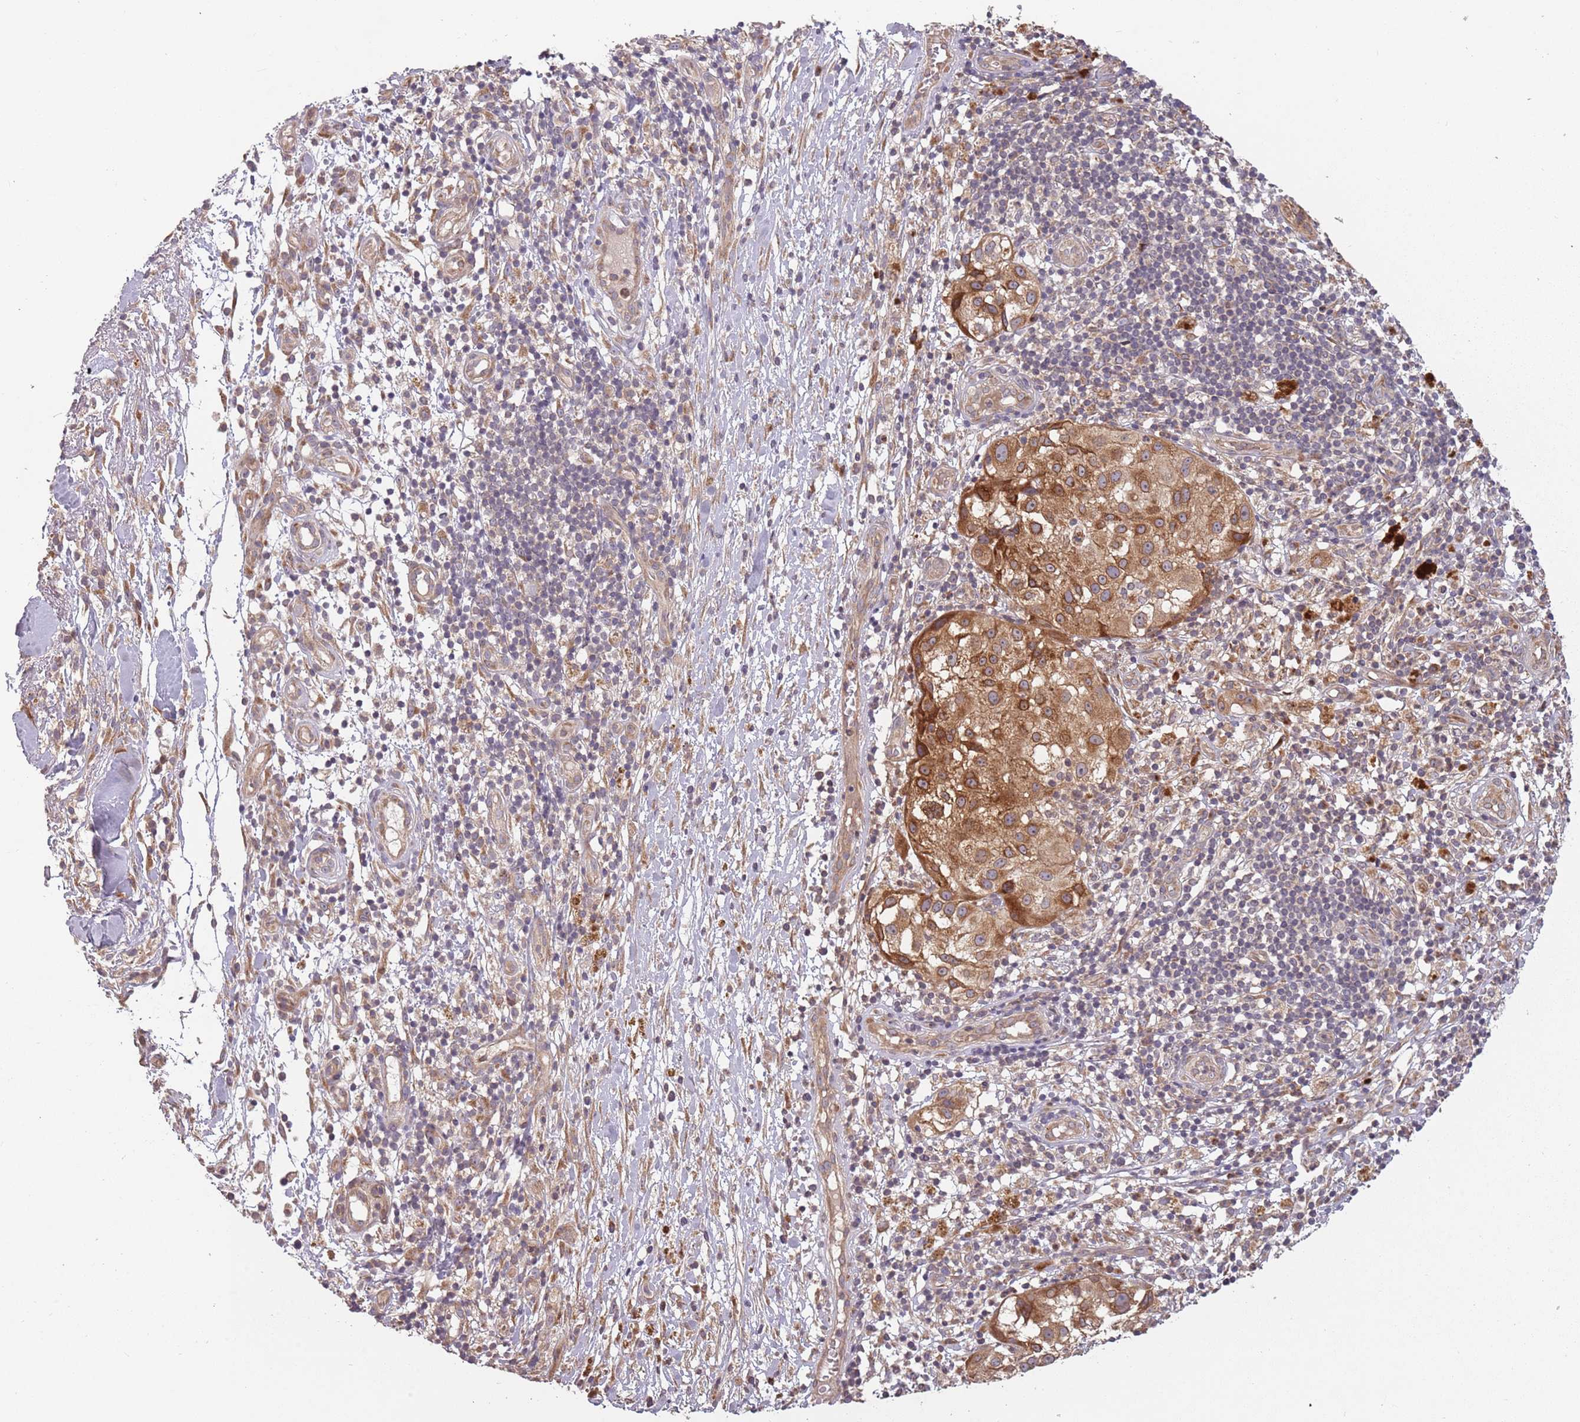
{"staining": {"intensity": "strong", "quantity": ">75%", "location": "cytoplasmic/membranous"}, "tissue": "melanoma", "cell_type": "Tumor cells", "image_type": "cancer", "snomed": [{"axis": "morphology", "description": "Normal morphology"}, {"axis": "morphology", "description": "Malignant melanoma, NOS"}, {"axis": "topography", "description": "Skin"}], "caption": "Approximately >75% of tumor cells in human malignant melanoma display strong cytoplasmic/membranous protein staining as visualized by brown immunohistochemical staining.", "gene": "PLD6", "patient": {"sex": "female", "age": 72}}